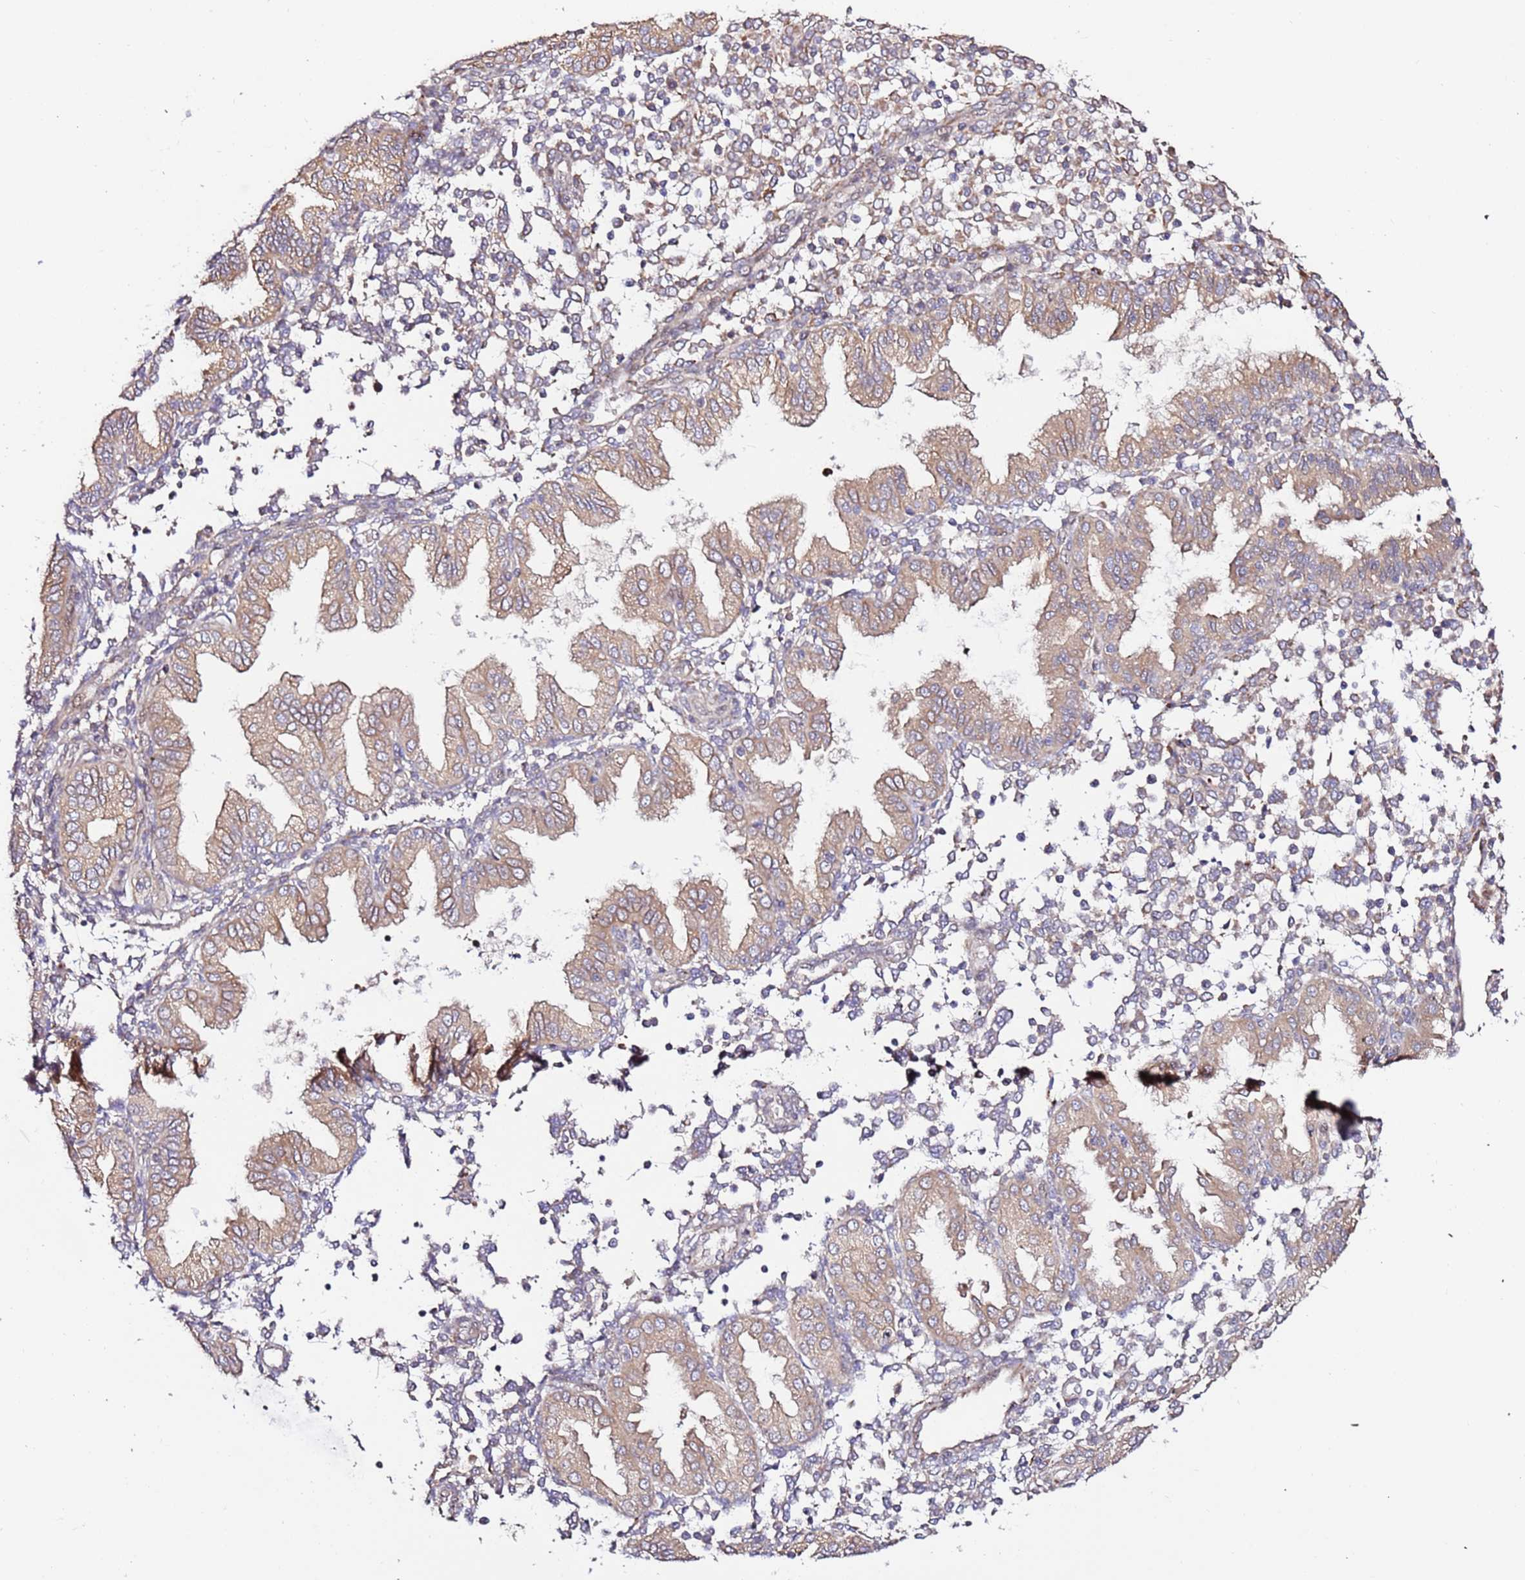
{"staining": {"intensity": "weak", "quantity": "25%-75%", "location": "cytoplasmic/membranous"}, "tissue": "endometrium", "cell_type": "Cells in endometrial stroma", "image_type": "normal", "snomed": [{"axis": "morphology", "description": "Normal tissue, NOS"}, {"axis": "topography", "description": "Endometrium"}], "caption": "About 25%-75% of cells in endometrial stroma in benign human endometrium demonstrate weak cytoplasmic/membranous protein staining as visualized by brown immunohistochemical staining.", "gene": "HSD17B7", "patient": {"sex": "female", "age": 53}}